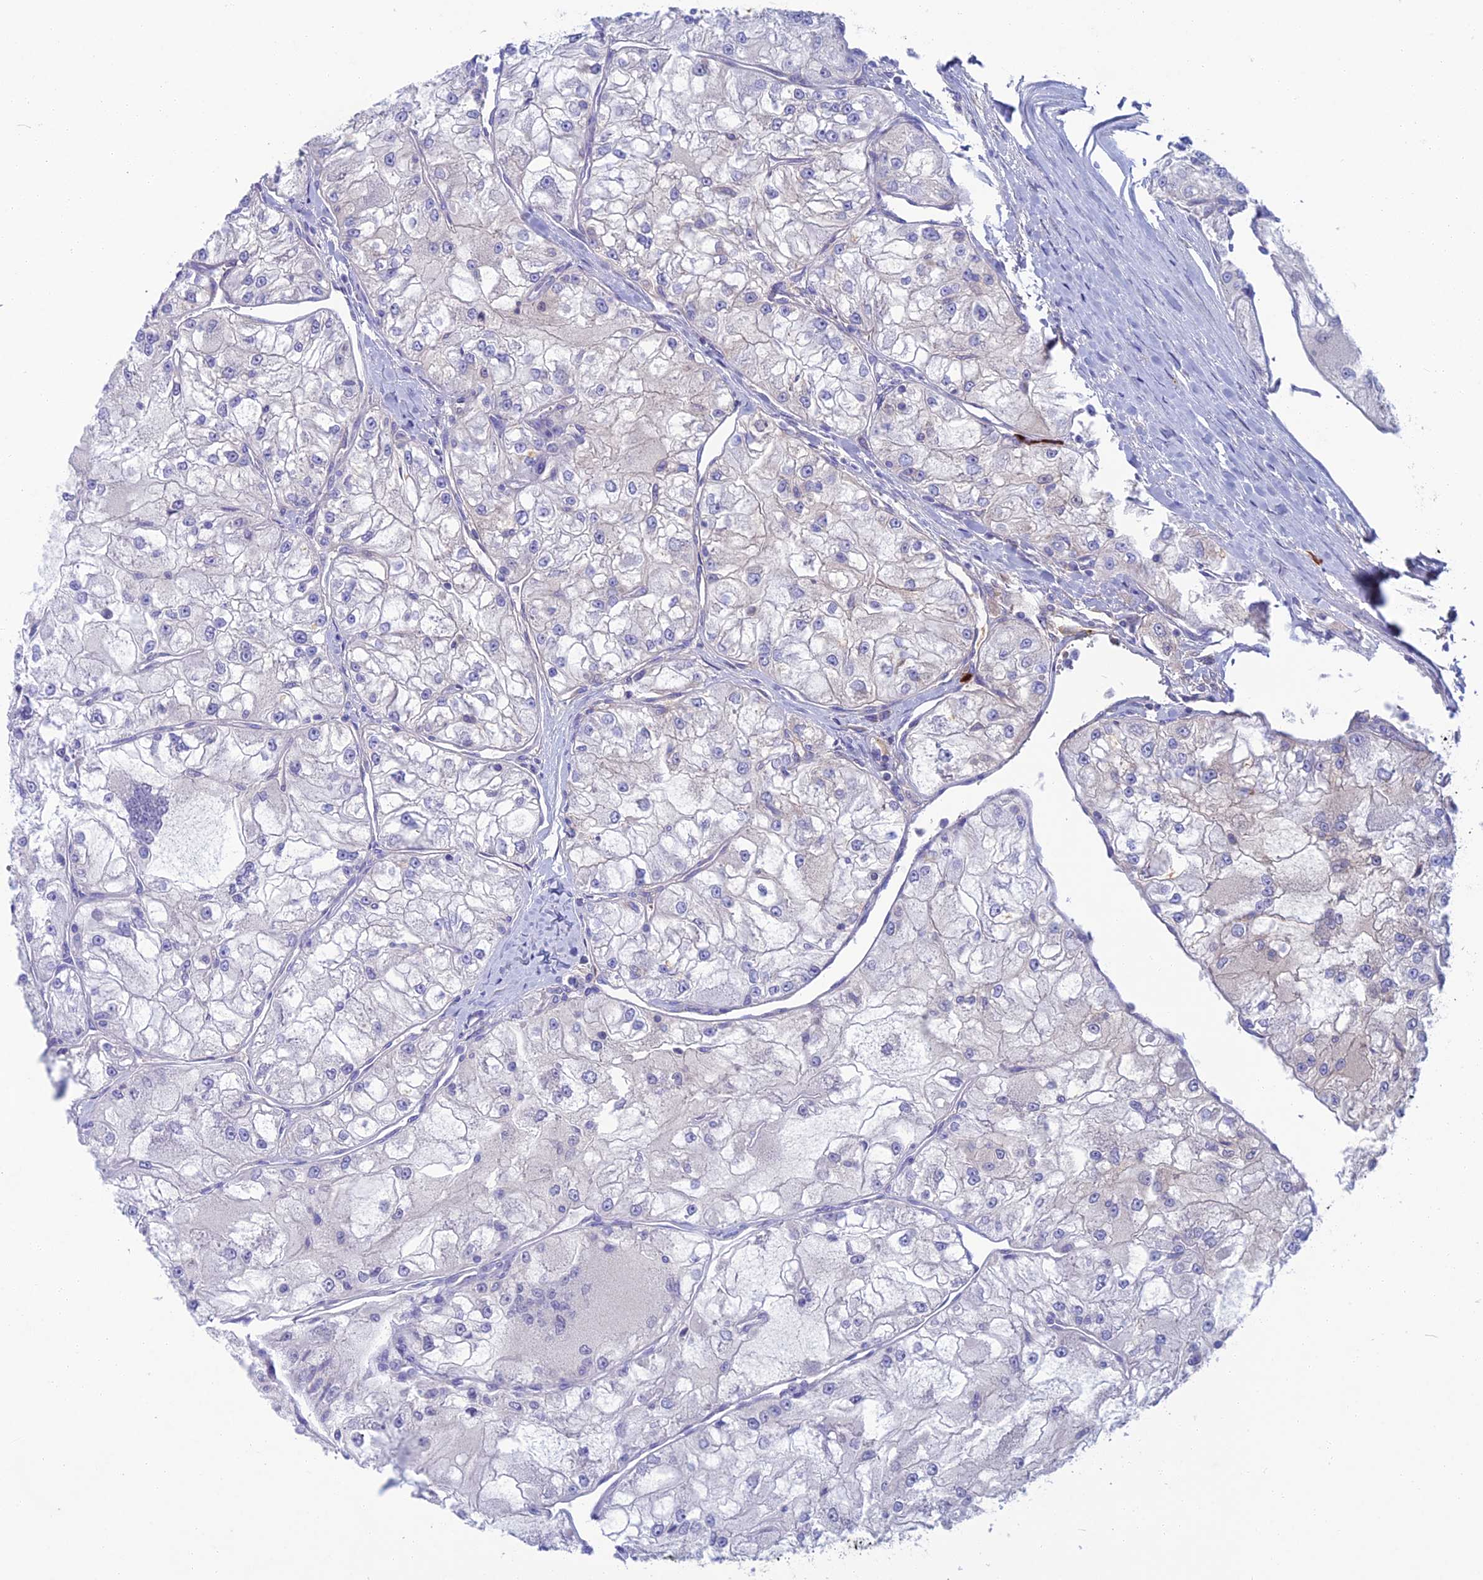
{"staining": {"intensity": "negative", "quantity": "none", "location": "none"}, "tissue": "renal cancer", "cell_type": "Tumor cells", "image_type": "cancer", "snomed": [{"axis": "morphology", "description": "Adenocarcinoma, NOS"}, {"axis": "topography", "description": "Kidney"}], "caption": "The IHC micrograph has no significant positivity in tumor cells of renal cancer tissue.", "gene": "SNAP91", "patient": {"sex": "female", "age": 72}}